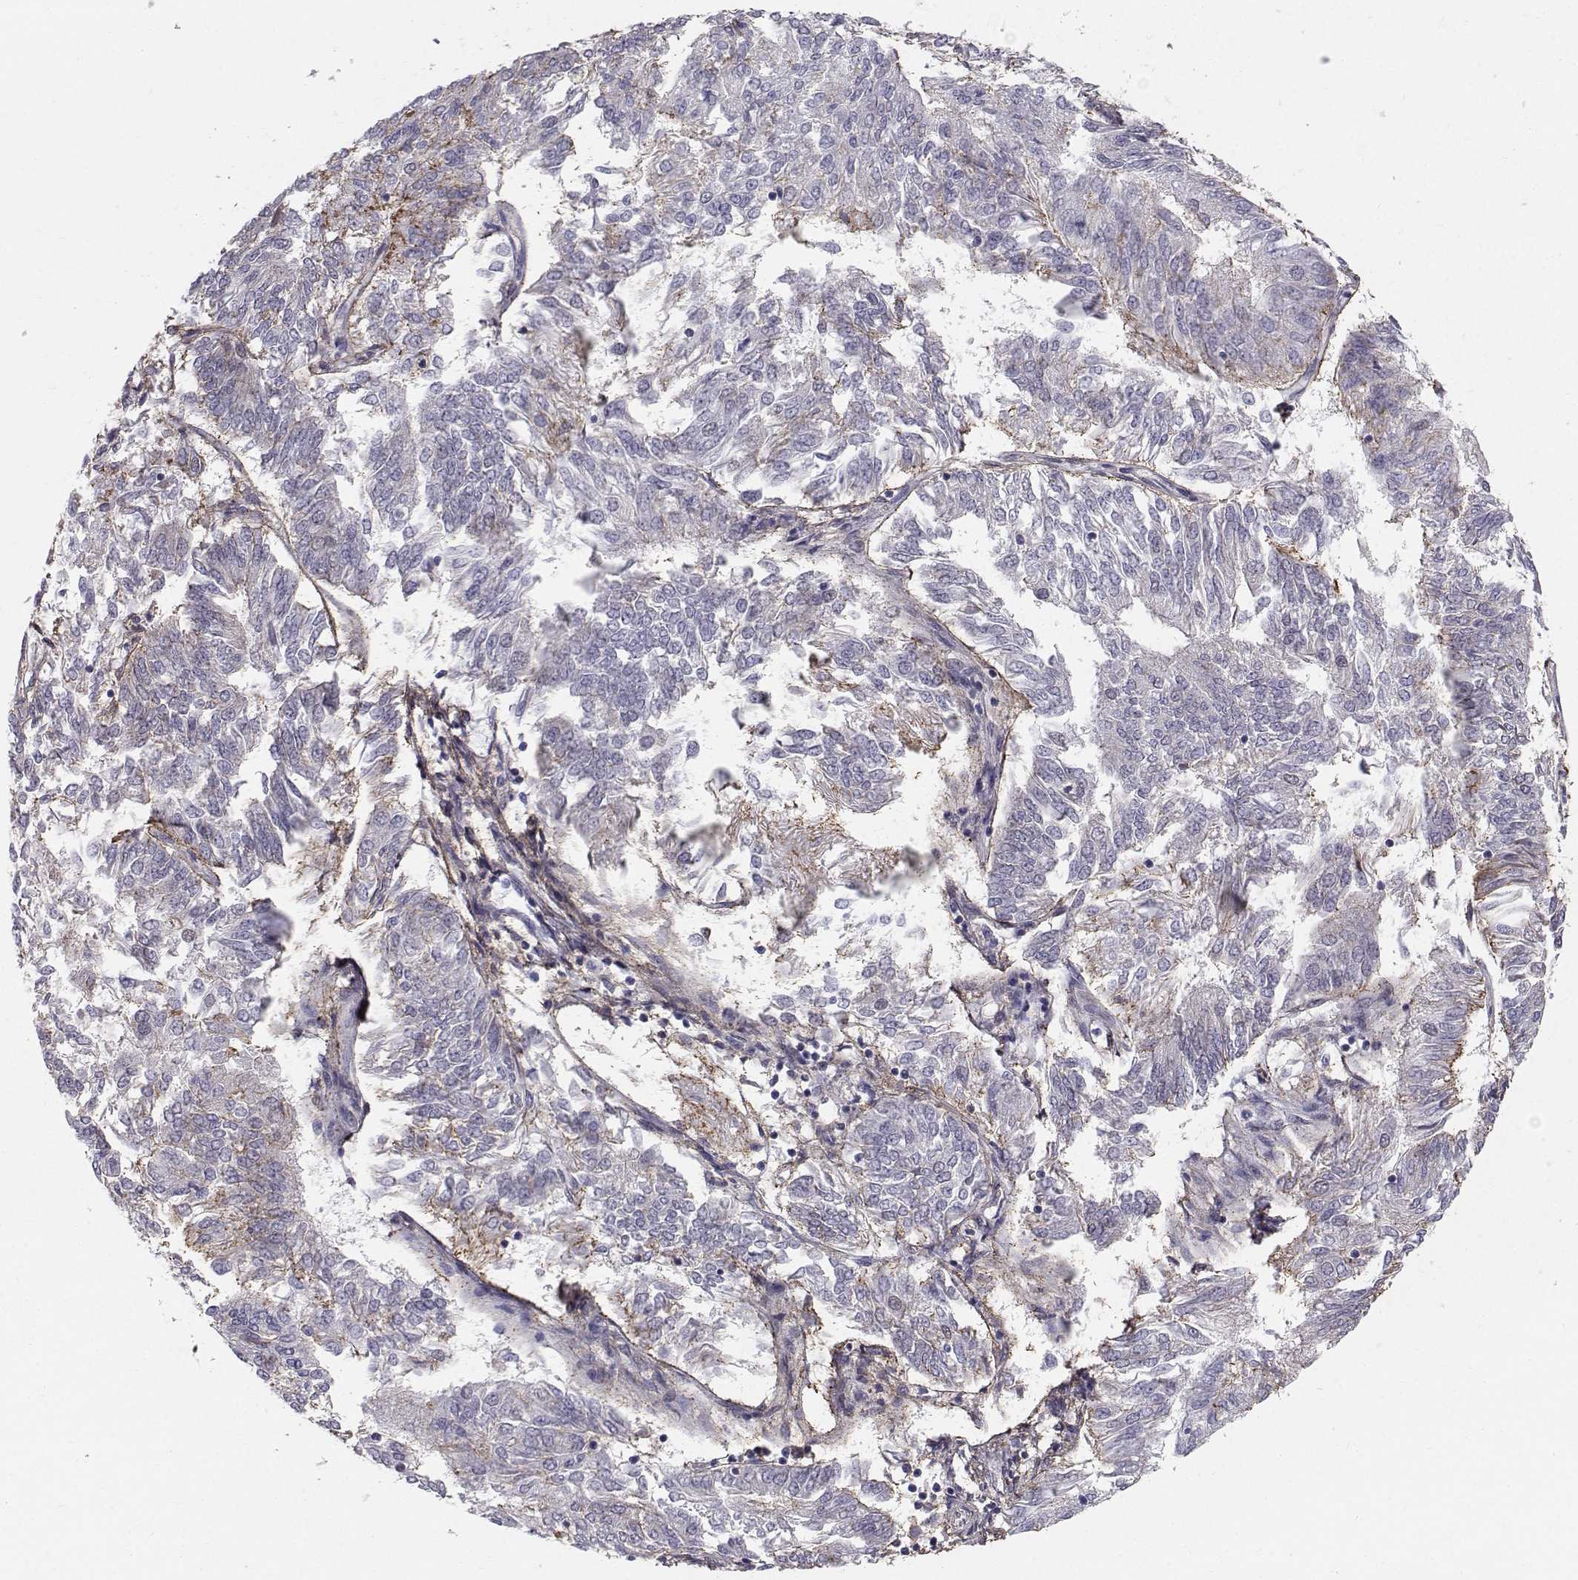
{"staining": {"intensity": "weak", "quantity": "<25%", "location": "cytoplasmic/membranous"}, "tissue": "endometrial cancer", "cell_type": "Tumor cells", "image_type": "cancer", "snomed": [{"axis": "morphology", "description": "Adenocarcinoma, NOS"}, {"axis": "topography", "description": "Endometrium"}], "caption": "An IHC image of endometrial cancer (adenocarcinoma) is shown. There is no staining in tumor cells of endometrial cancer (adenocarcinoma).", "gene": "SPDYE4", "patient": {"sex": "female", "age": 58}}